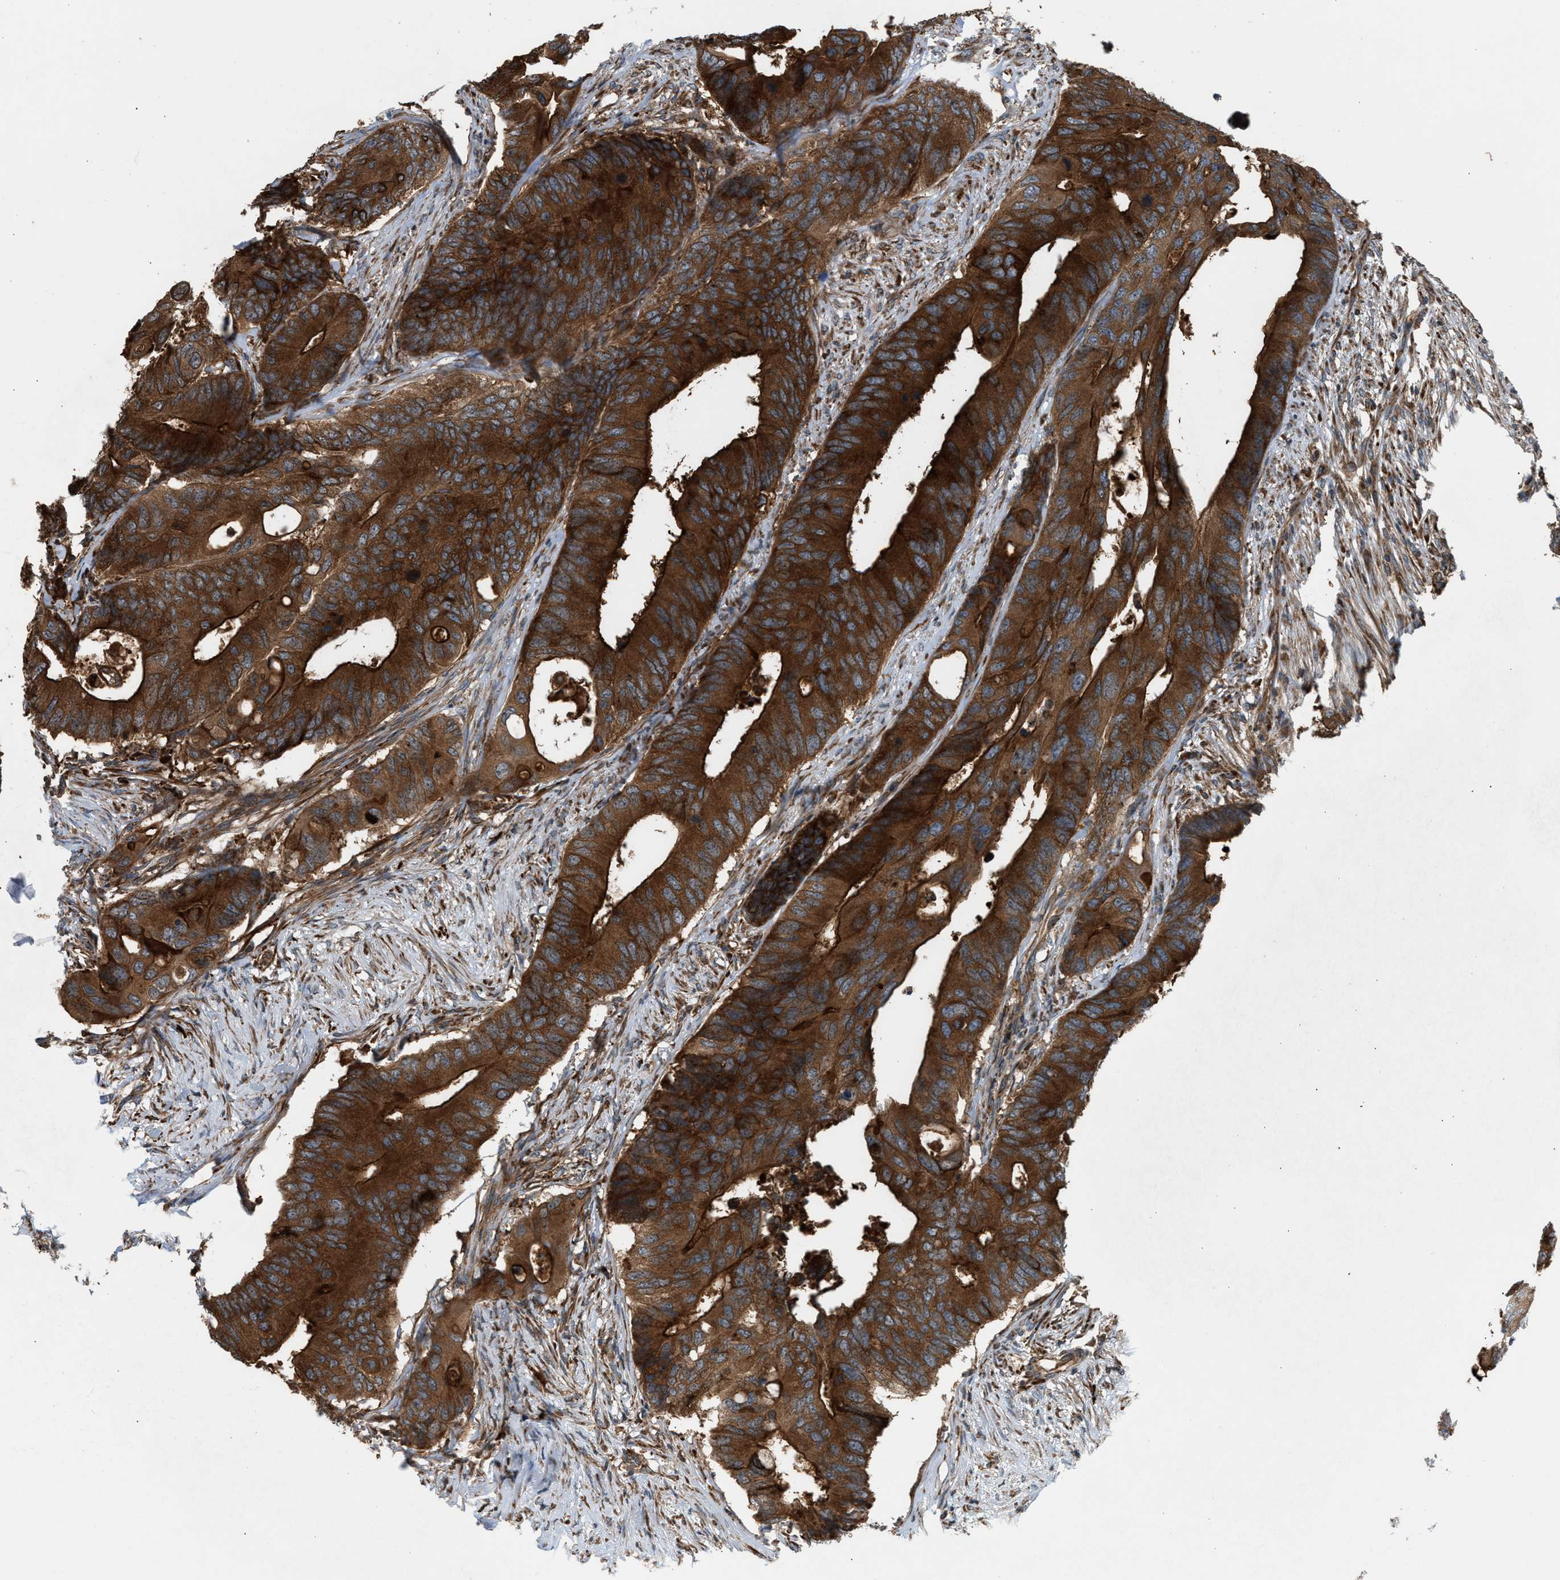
{"staining": {"intensity": "strong", "quantity": ">75%", "location": "cytoplasmic/membranous"}, "tissue": "colorectal cancer", "cell_type": "Tumor cells", "image_type": "cancer", "snomed": [{"axis": "morphology", "description": "Adenocarcinoma, NOS"}, {"axis": "topography", "description": "Colon"}], "caption": "Strong cytoplasmic/membranous protein expression is appreciated in approximately >75% of tumor cells in adenocarcinoma (colorectal).", "gene": "BAIAP2L1", "patient": {"sex": "male", "age": 71}}